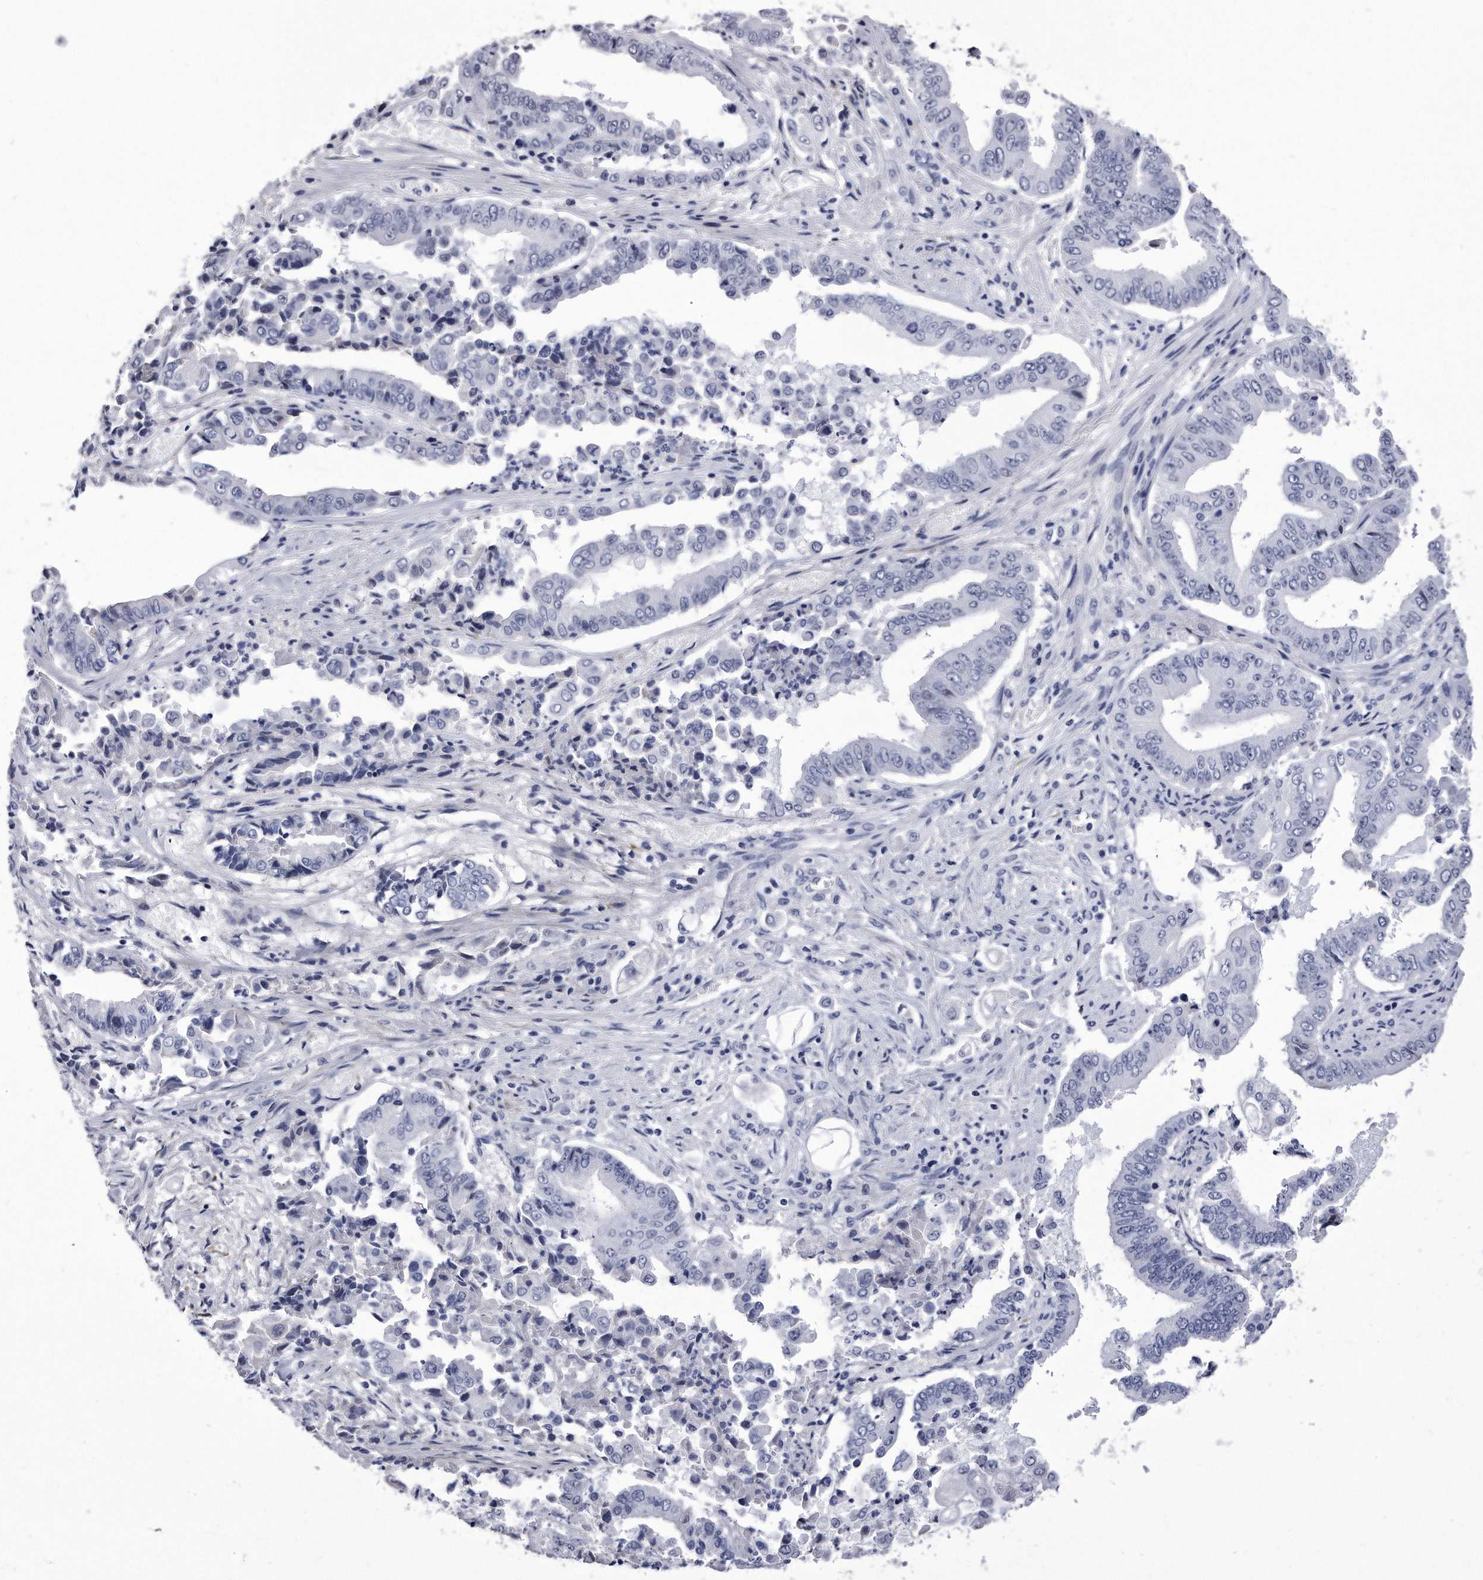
{"staining": {"intensity": "negative", "quantity": "none", "location": "none"}, "tissue": "pancreatic cancer", "cell_type": "Tumor cells", "image_type": "cancer", "snomed": [{"axis": "morphology", "description": "Adenocarcinoma, NOS"}, {"axis": "topography", "description": "Pancreas"}], "caption": "DAB (3,3'-diaminobenzidine) immunohistochemical staining of adenocarcinoma (pancreatic) reveals no significant positivity in tumor cells.", "gene": "KCTD8", "patient": {"sex": "female", "age": 77}}